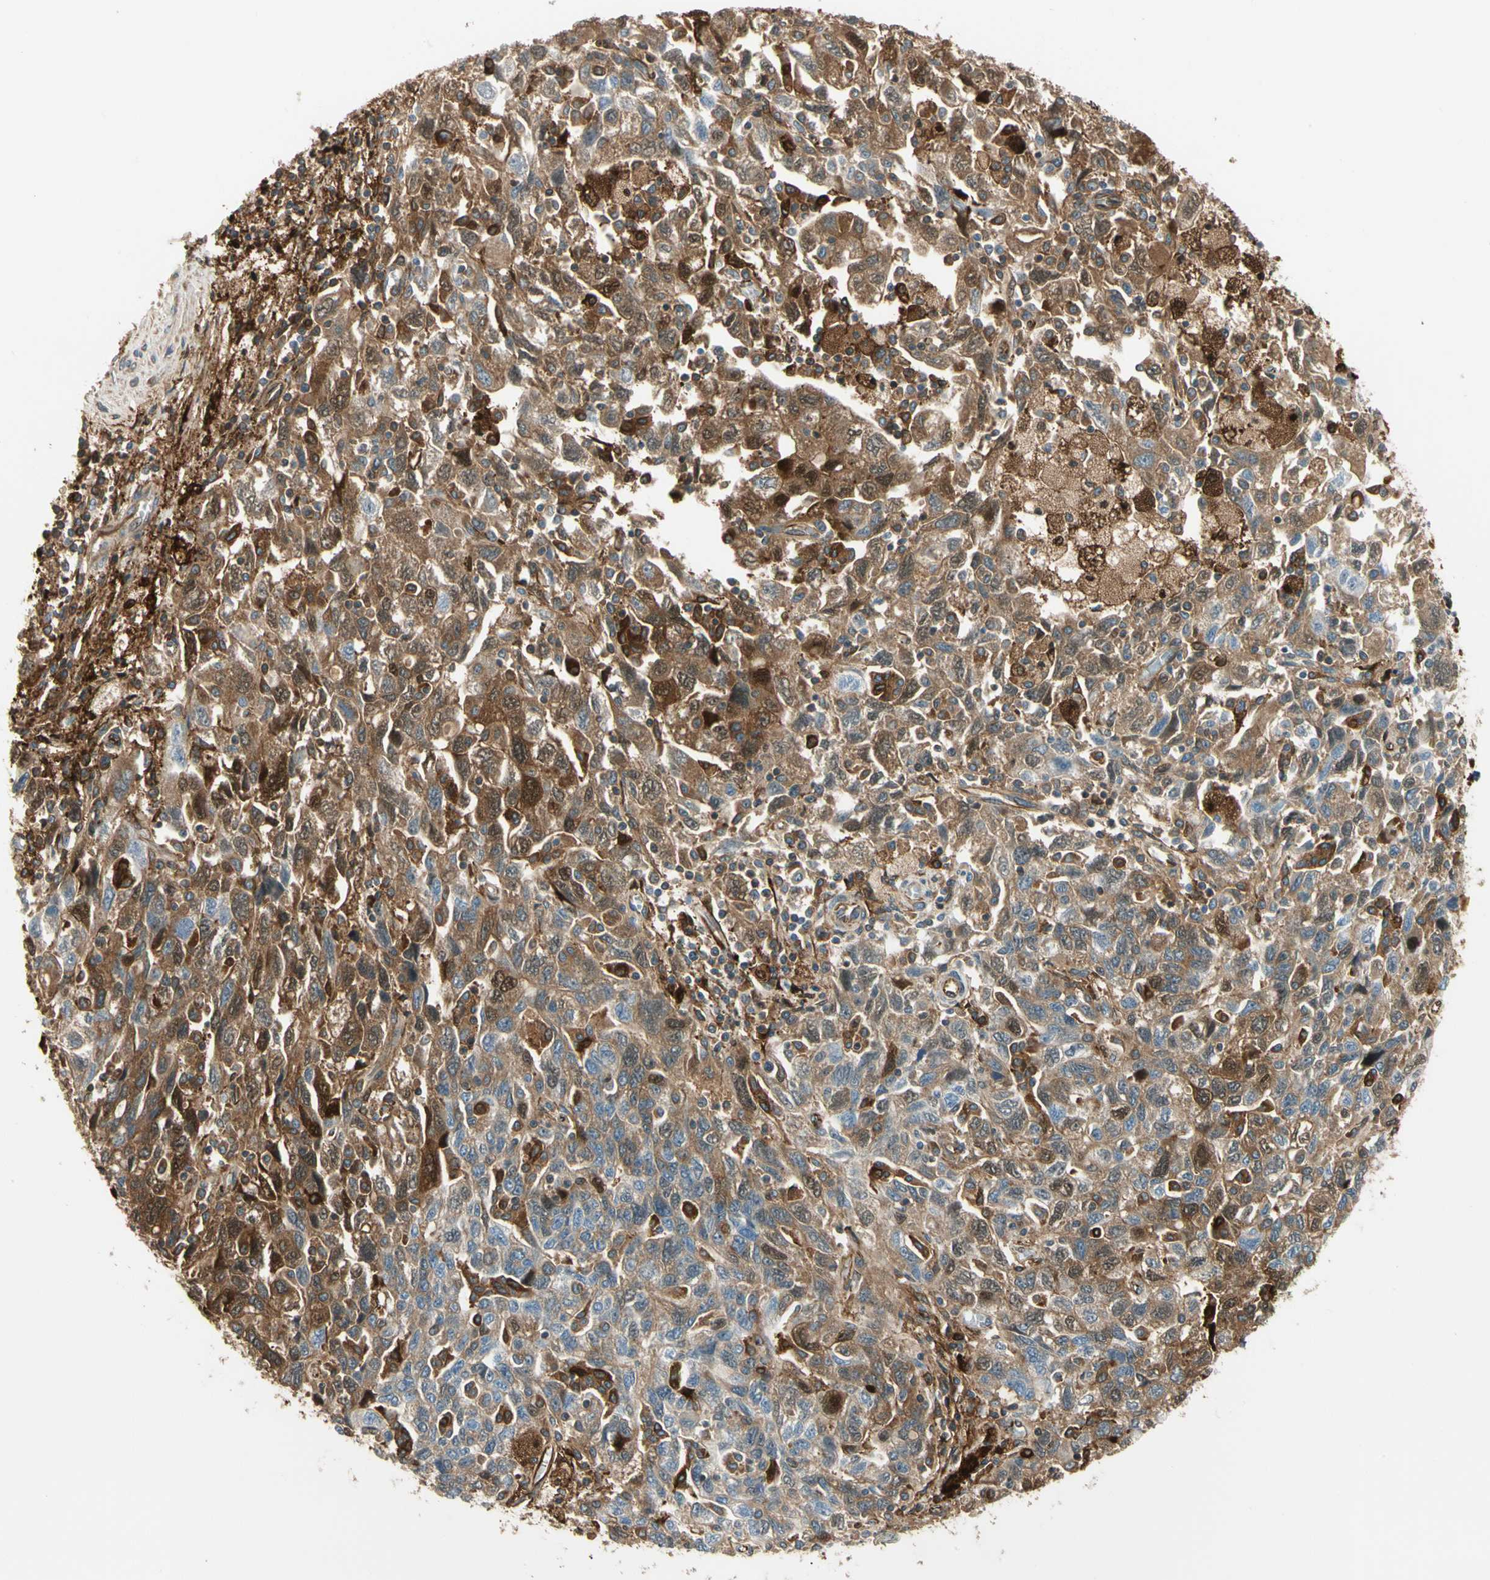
{"staining": {"intensity": "strong", "quantity": ">75%", "location": "cytoplasmic/membranous,nuclear"}, "tissue": "ovarian cancer", "cell_type": "Tumor cells", "image_type": "cancer", "snomed": [{"axis": "morphology", "description": "Carcinoma, NOS"}, {"axis": "morphology", "description": "Cystadenocarcinoma, serous, NOS"}, {"axis": "topography", "description": "Ovary"}], "caption": "Immunohistochemical staining of ovarian cancer displays high levels of strong cytoplasmic/membranous and nuclear staining in approximately >75% of tumor cells.", "gene": "FTH1", "patient": {"sex": "female", "age": 69}}